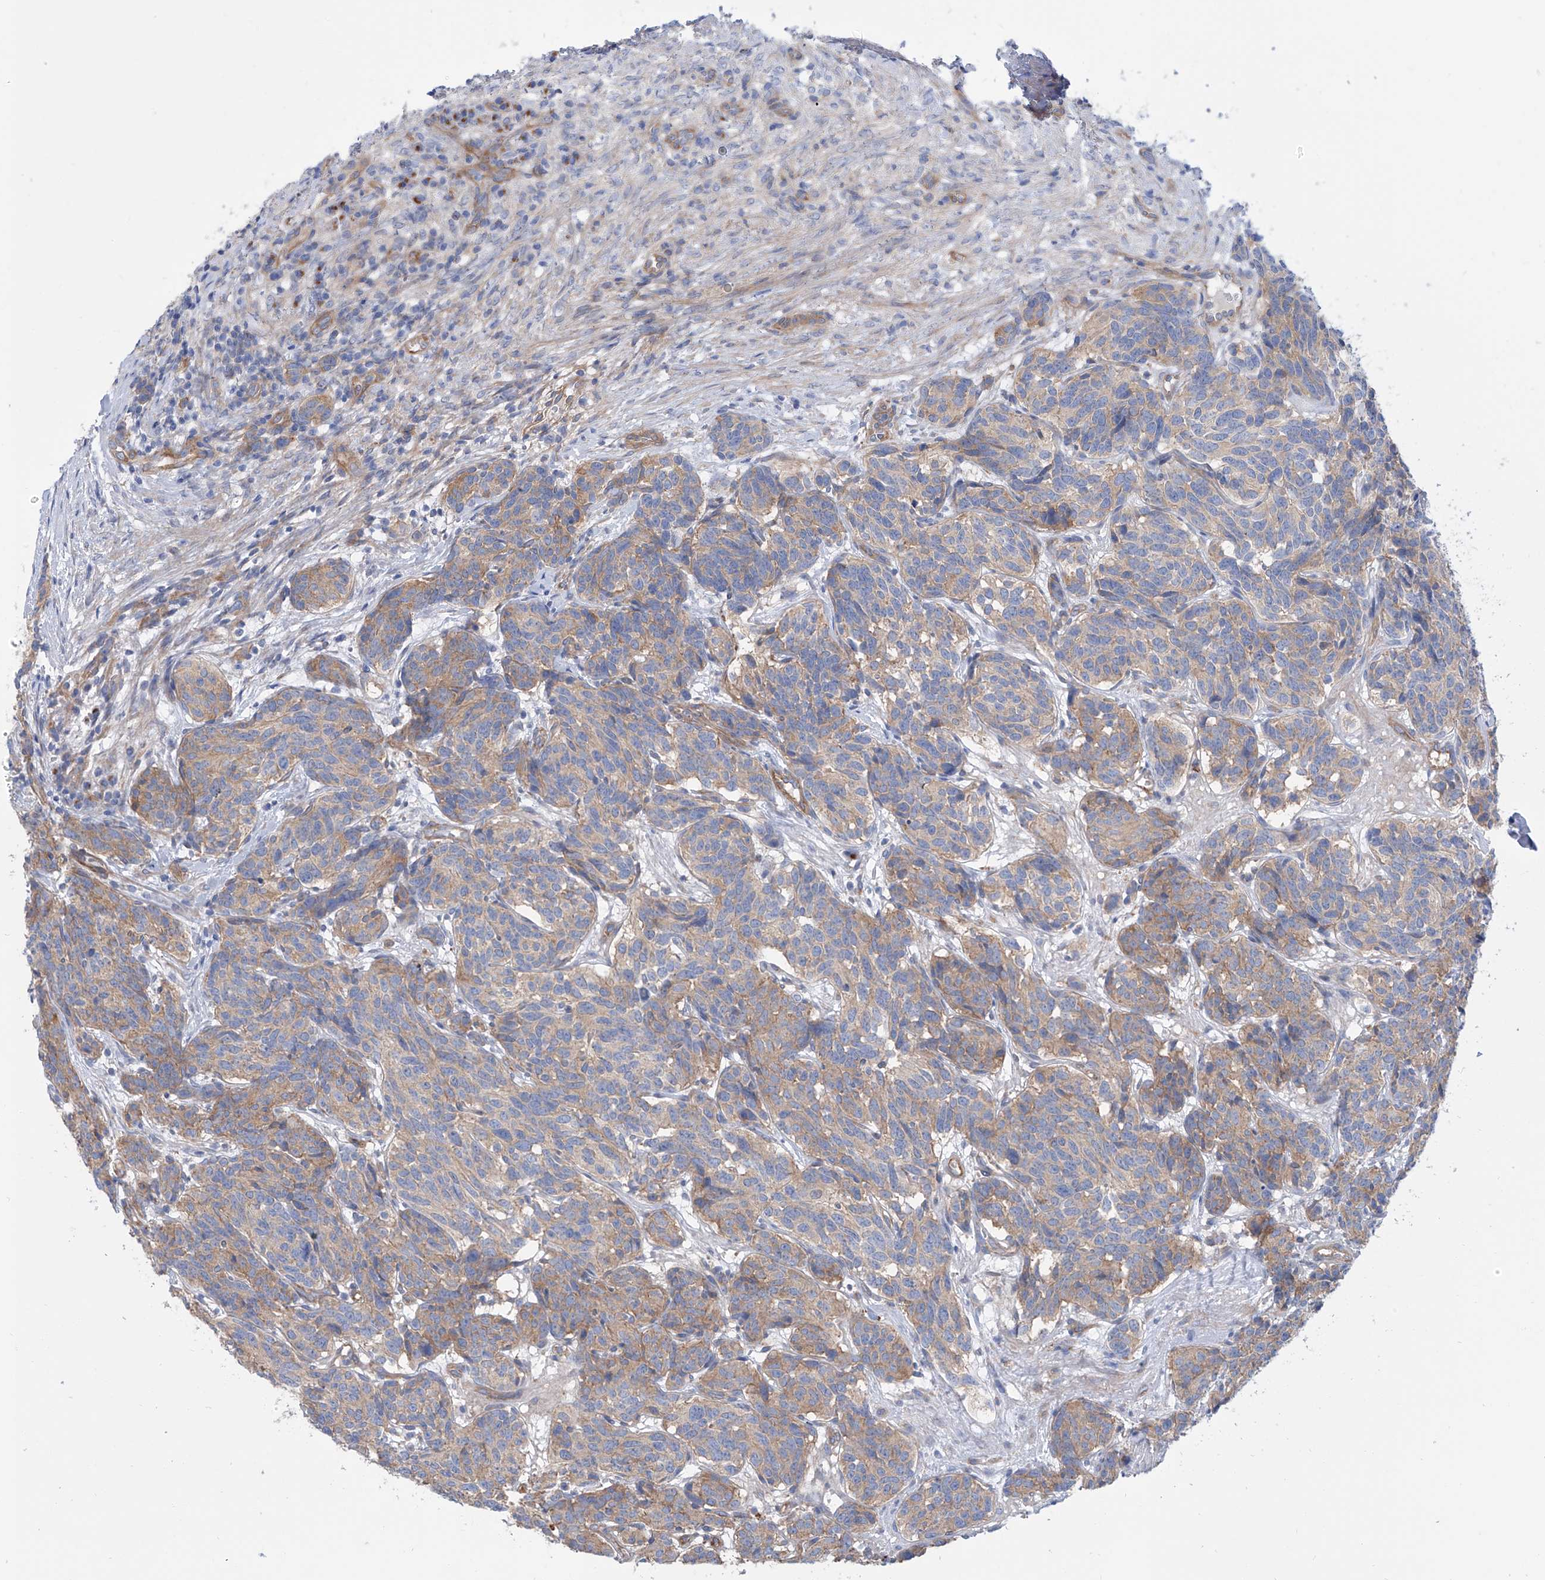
{"staining": {"intensity": "weak", "quantity": "25%-75%", "location": "cytoplasmic/membranous"}, "tissue": "carcinoid", "cell_type": "Tumor cells", "image_type": "cancer", "snomed": [{"axis": "morphology", "description": "Carcinoid, malignant, NOS"}, {"axis": "topography", "description": "Lung"}], "caption": "Immunohistochemical staining of carcinoid (malignant) shows low levels of weak cytoplasmic/membranous protein staining in about 25%-75% of tumor cells.", "gene": "TMEM209", "patient": {"sex": "female", "age": 46}}